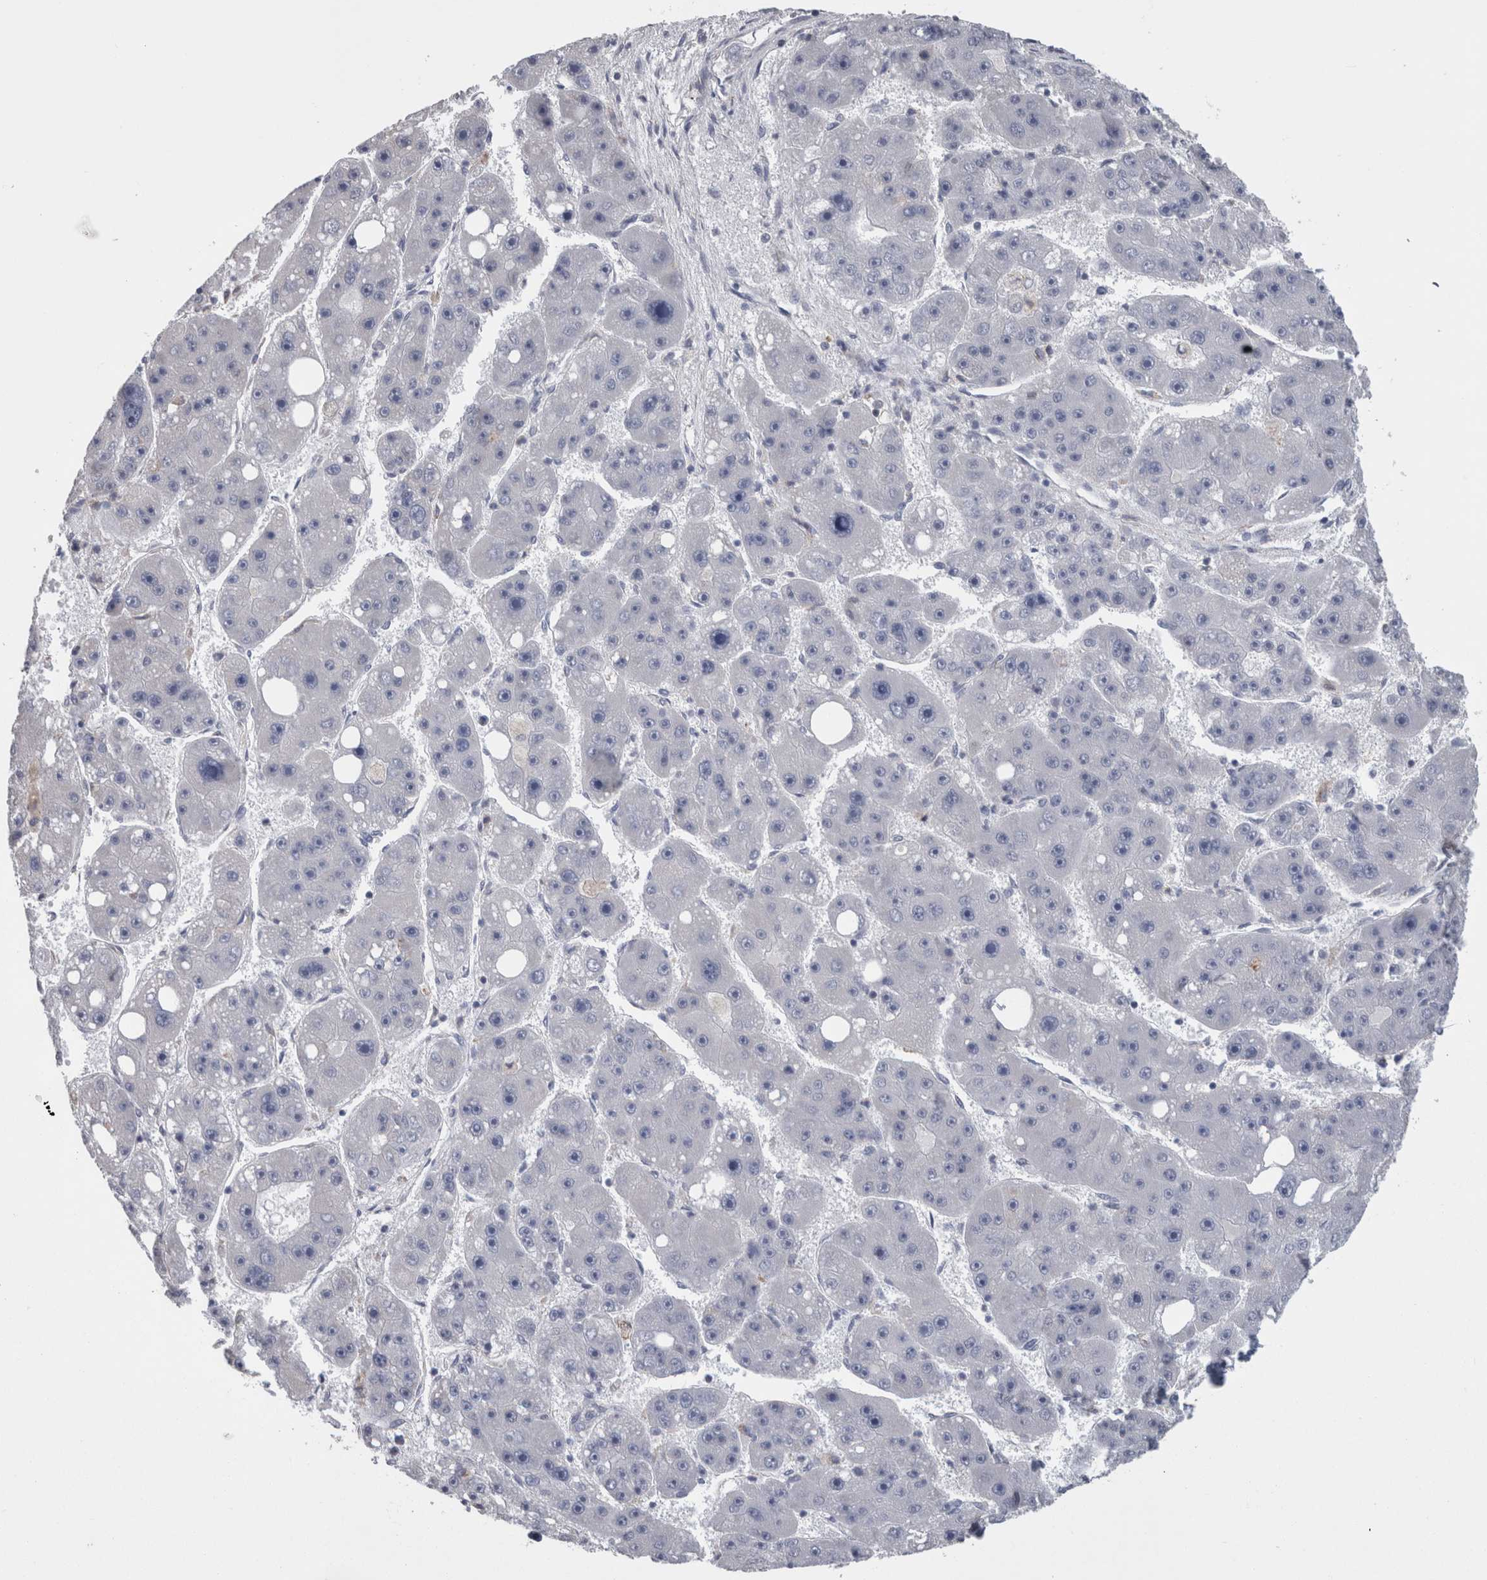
{"staining": {"intensity": "negative", "quantity": "none", "location": "none"}, "tissue": "liver cancer", "cell_type": "Tumor cells", "image_type": "cancer", "snomed": [{"axis": "morphology", "description": "Carcinoma, Hepatocellular, NOS"}, {"axis": "topography", "description": "Liver"}], "caption": "Tumor cells are negative for brown protein staining in liver cancer. (DAB (3,3'-diaminobenzidine) IHC with hematoxylin counter stain).", "gene": "GDAP1", "patient": {"sex": "female", "age": 61}}